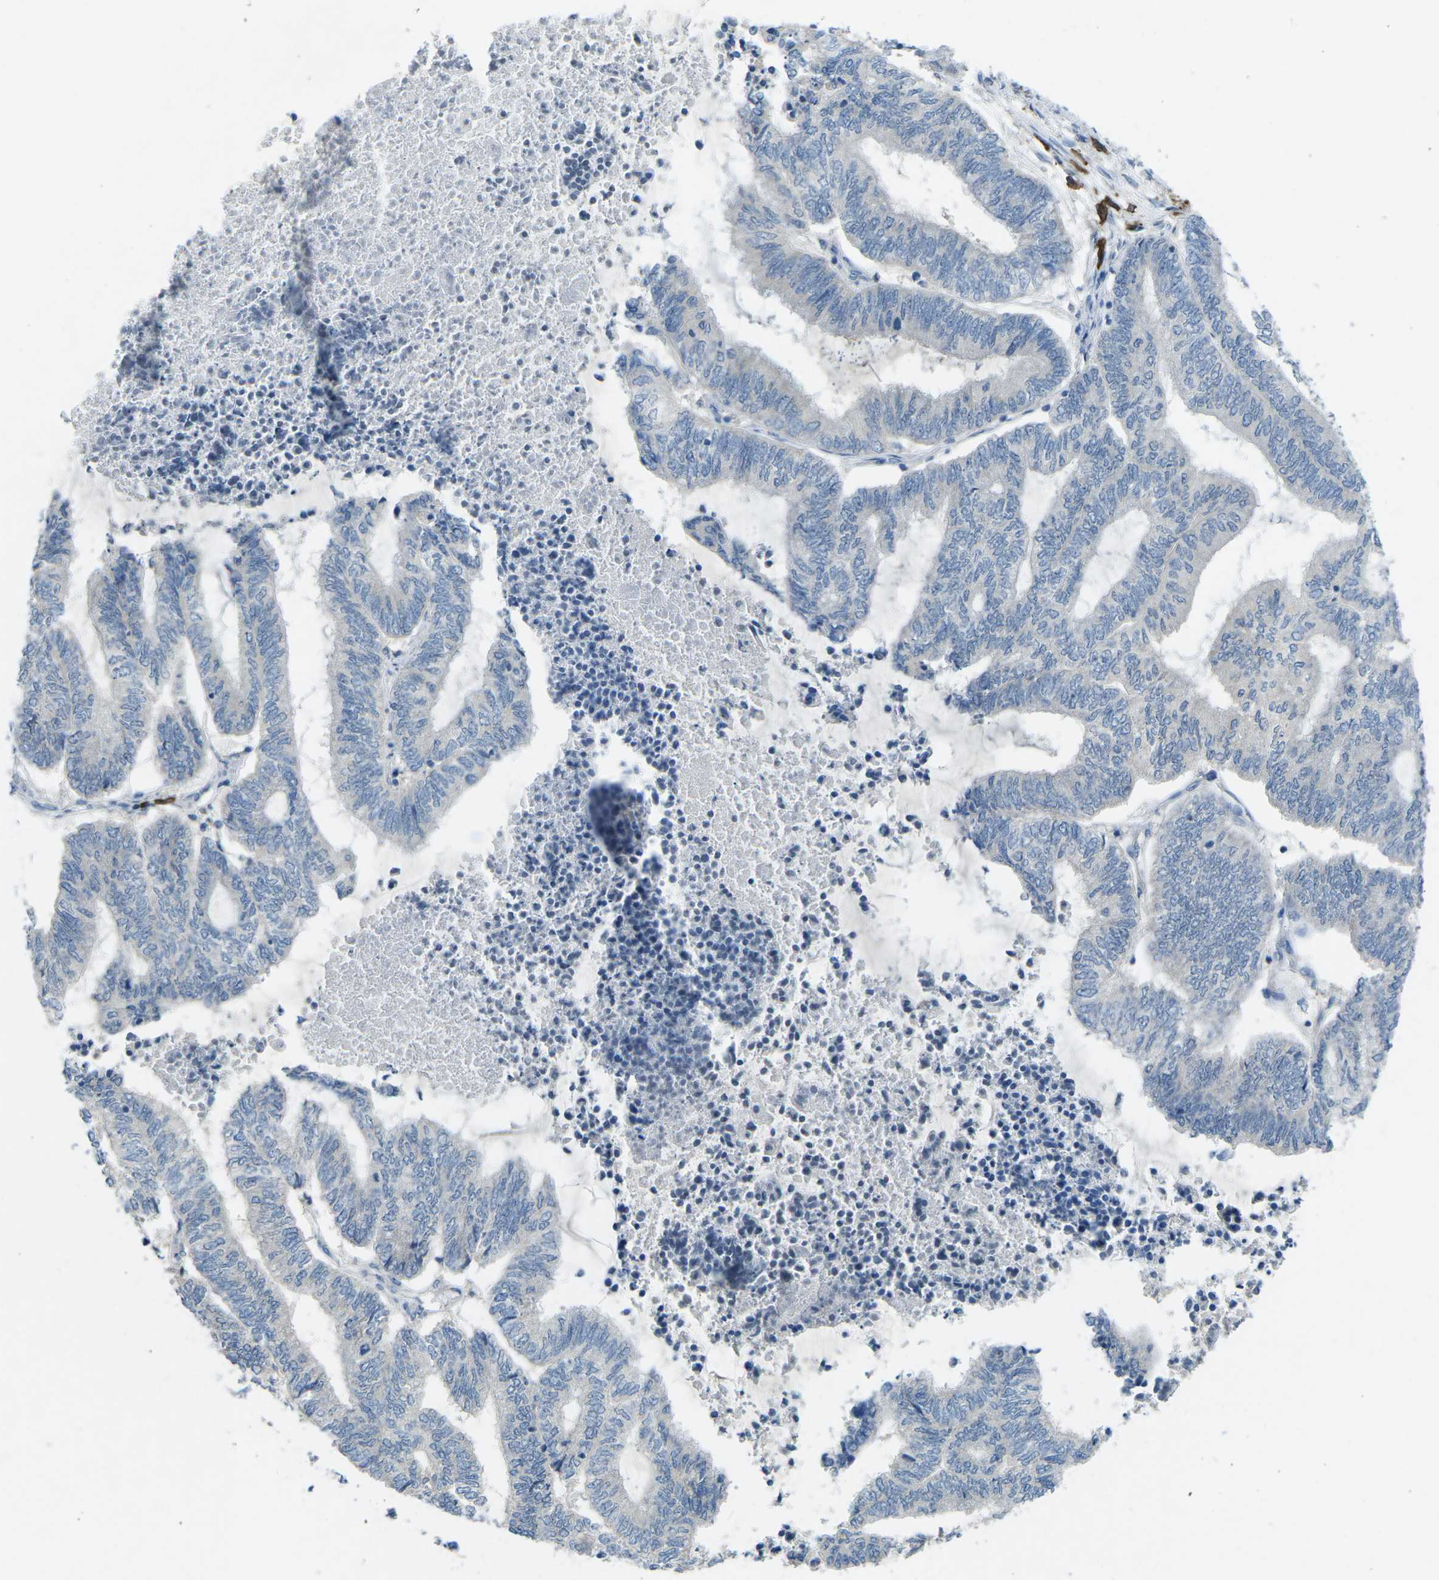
{"staining": {"intensity": "negative", "quantity": "none", "location": "none"}, "tissue": "endometrial cancer", "cell_type": "Tumor cells", "image_type": "cancer", "snomed": [{"axis": "morphology", "description": "Adenocarcinoma, NOS"}, {"axis": "topography", "description": "Uterus"}, {"axis": "topography", "description": "Endometrium"}], "caption": "An IHC micrograph of endometrial cancer (adenocarcinoma) is shown. There is no staining in tumor cells of endometrial cancer (adenocarcinoma).", "gene": "CD19", "patient": {"sex": "female", "age": 70}}